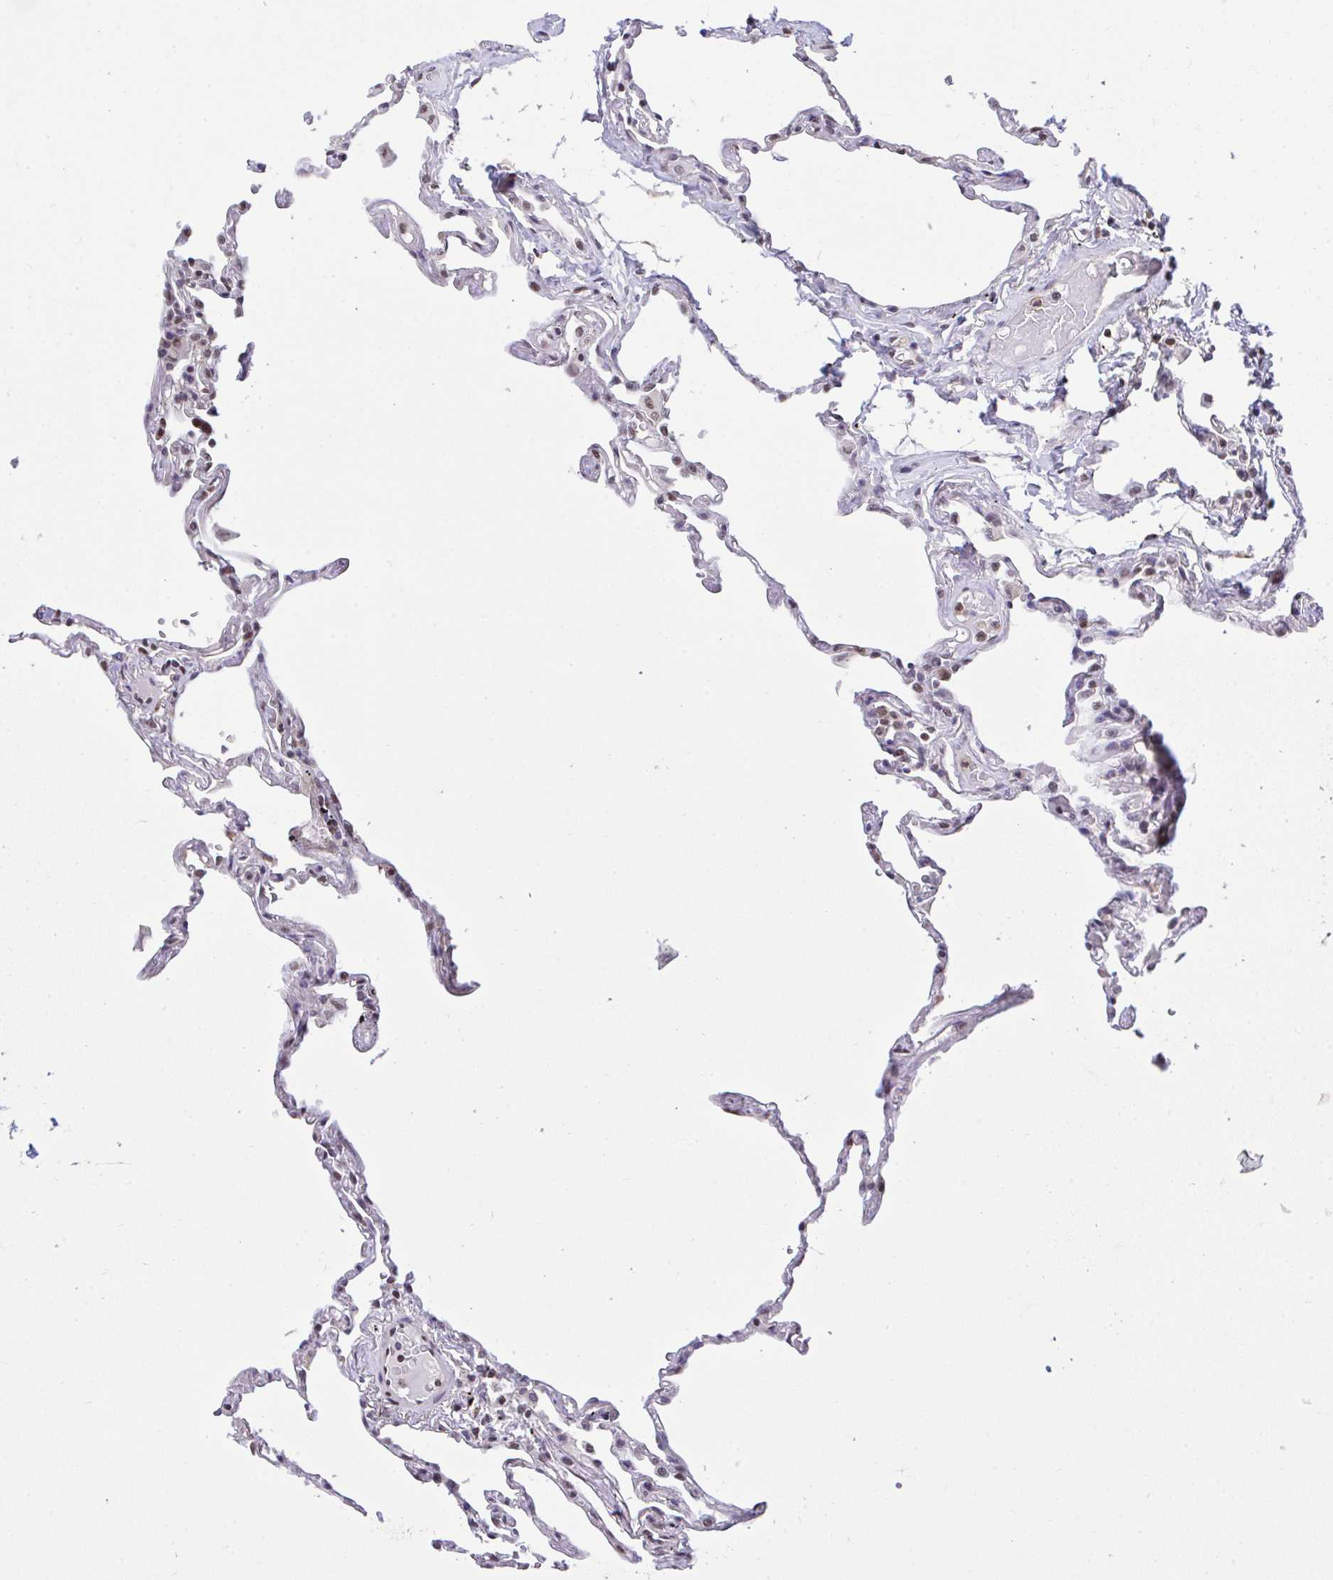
{"staining": {"intensity": "moderate", "quantity": "25%-75%", "location": "nuclear"}, "tissue": "lung", "cell_type": "Alveolar cells", "image_type": "normal", "snomed": [{"axis": "morphology", "description": "Normal tissue, NOS"}, {"axis": "topography", "description": "Lung"}], "caption": "Alveolar cells exhibit medium levels of moderate nuclear staining in about 25%-75% of cells in normal lung. (IHC, brightfield microscopy, high magnification).", "gene": "GLIS3", "patient": {"sex": "female", "age": 67}}